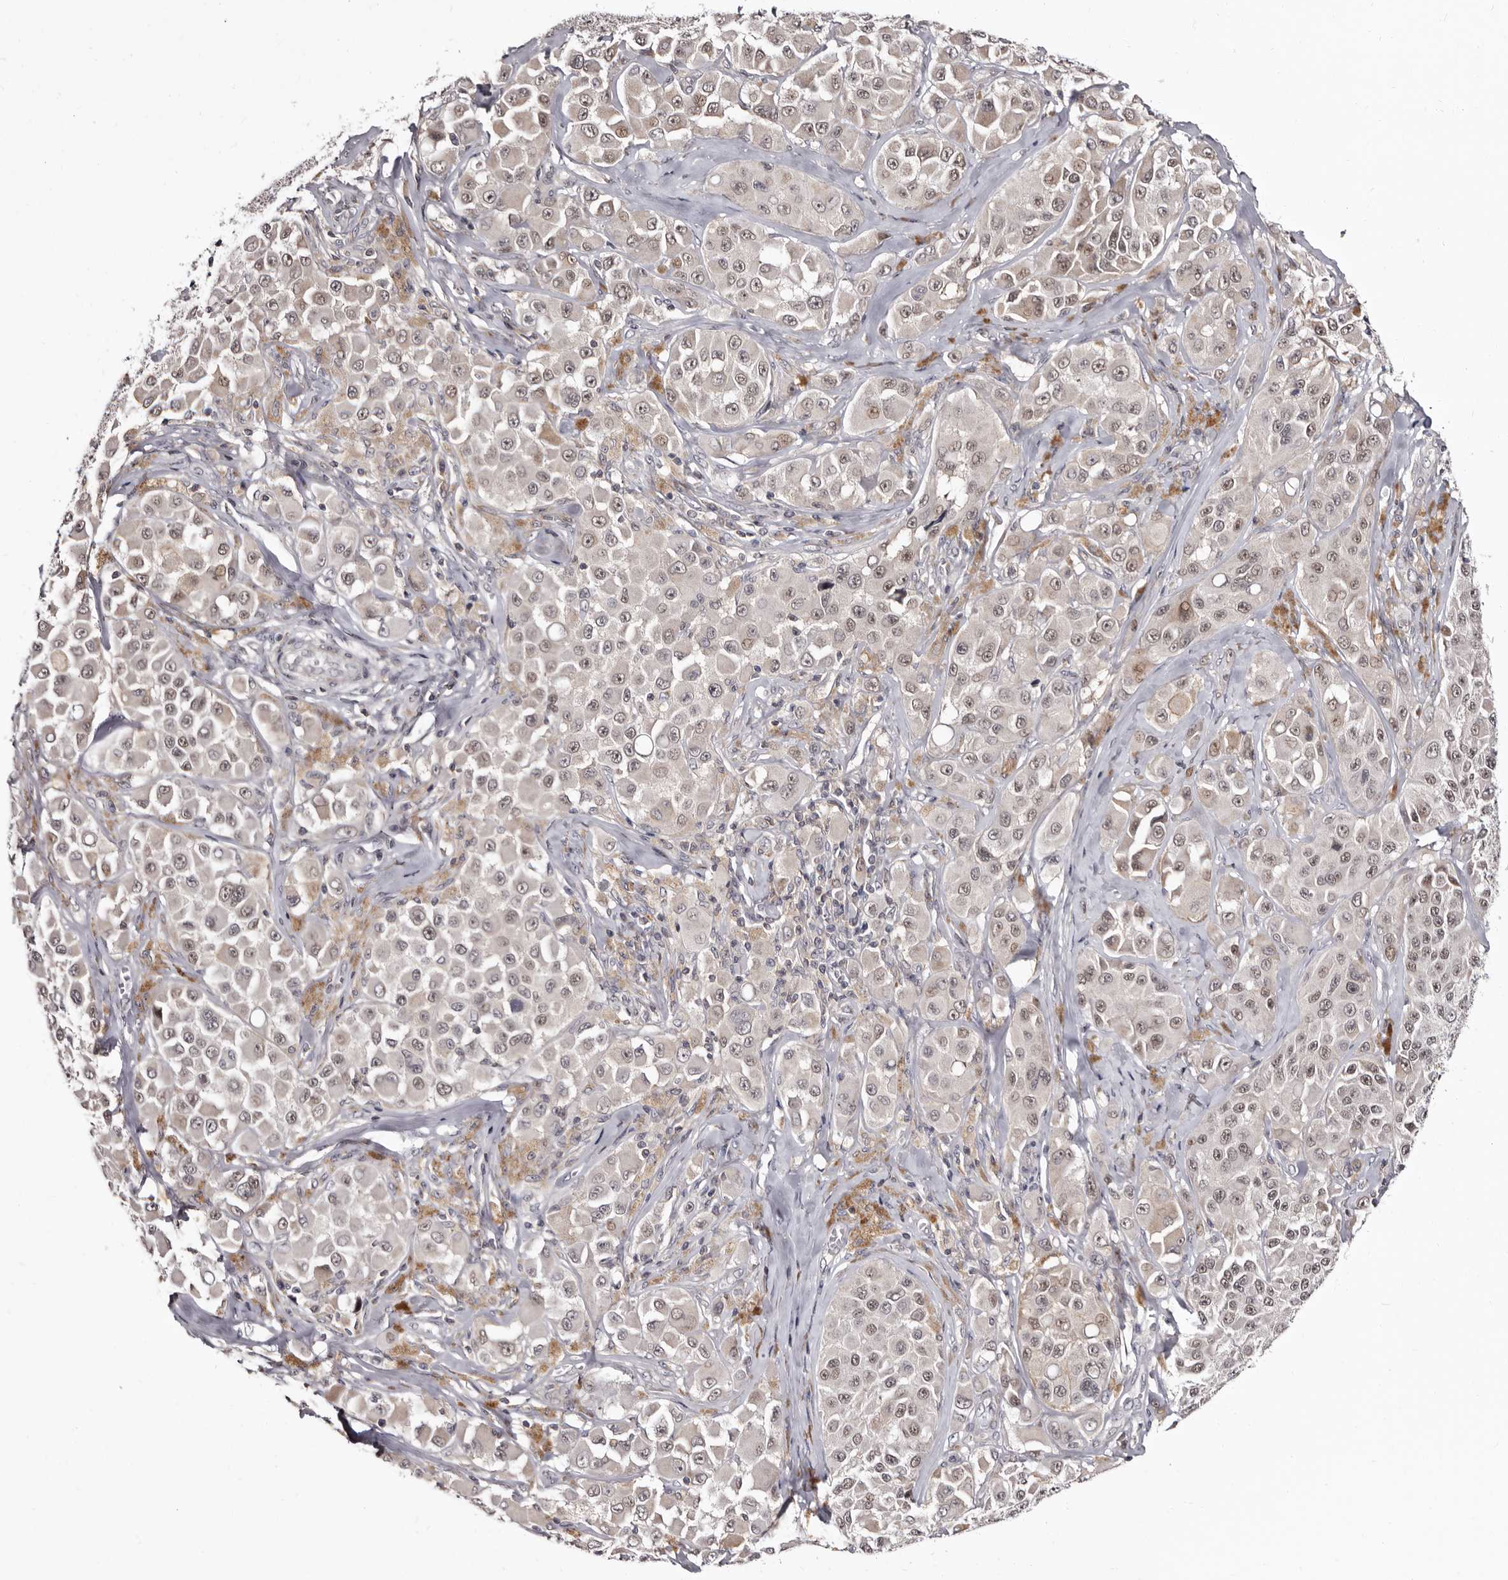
{"staining": {"intensity": "weak", "quantity": "25%-75%", "location": "nuclear"}, "tissue": "melanoma", "cell_type": "Tumor cells", "image_type": "cancer", "snomed": [{"axis": "morphology", "description": "Malignant melanoma, NOS"}, {"axis": "topography", "description": "Skin"}], "caption": "This micrograph demonstrates malignant melanoma stained with IHC to label a protein in brown. The nuclear of tumor cells show weak positivity for the protein. Nuclei are counter-stained blue.", "gene": "PHF20L1", "patient": {"sex": "male", "age": 84}}